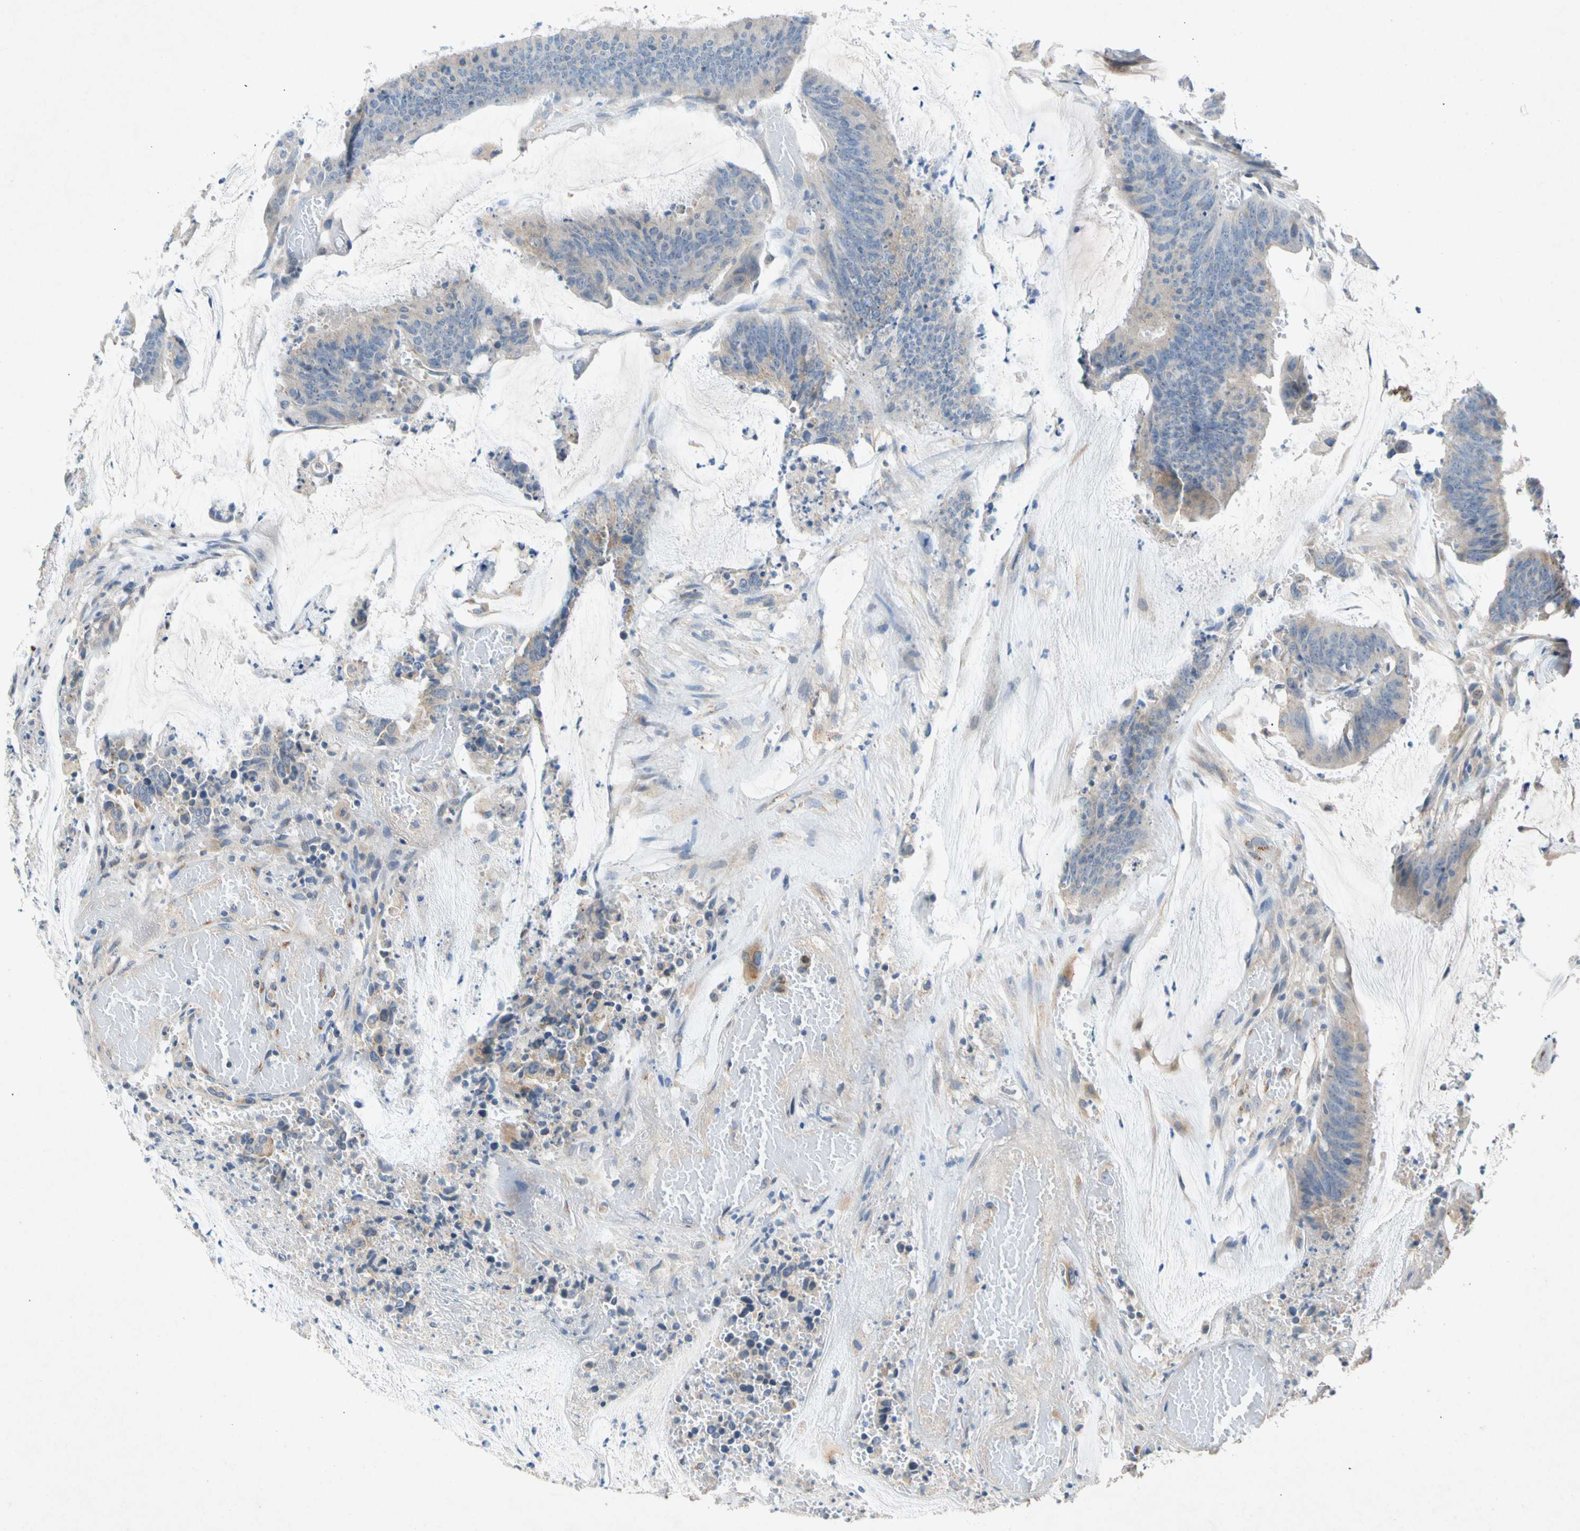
{"staining": {"intensity": "weak", "quantity": "25%-75%", "location": "cytoplasmic/membranous"}, "tissue": "colorectal cancer", "cell_type": "Tumor cells", "image_type": "cancer", "snomed": [{"axis": "morphology", "description": "Adenocarcinoma, NOS"}, {"axis": "topography", "description": "Rectum"}], "caption": "Approximately 25%-75% of tumor cells in human colorectal cancer show weak cytoplasmic/membranous protein staining as visualized by brown immunohistochemical staining.", "gene": "GASK1B", "patient": {"sex": "female", "age": 66}}